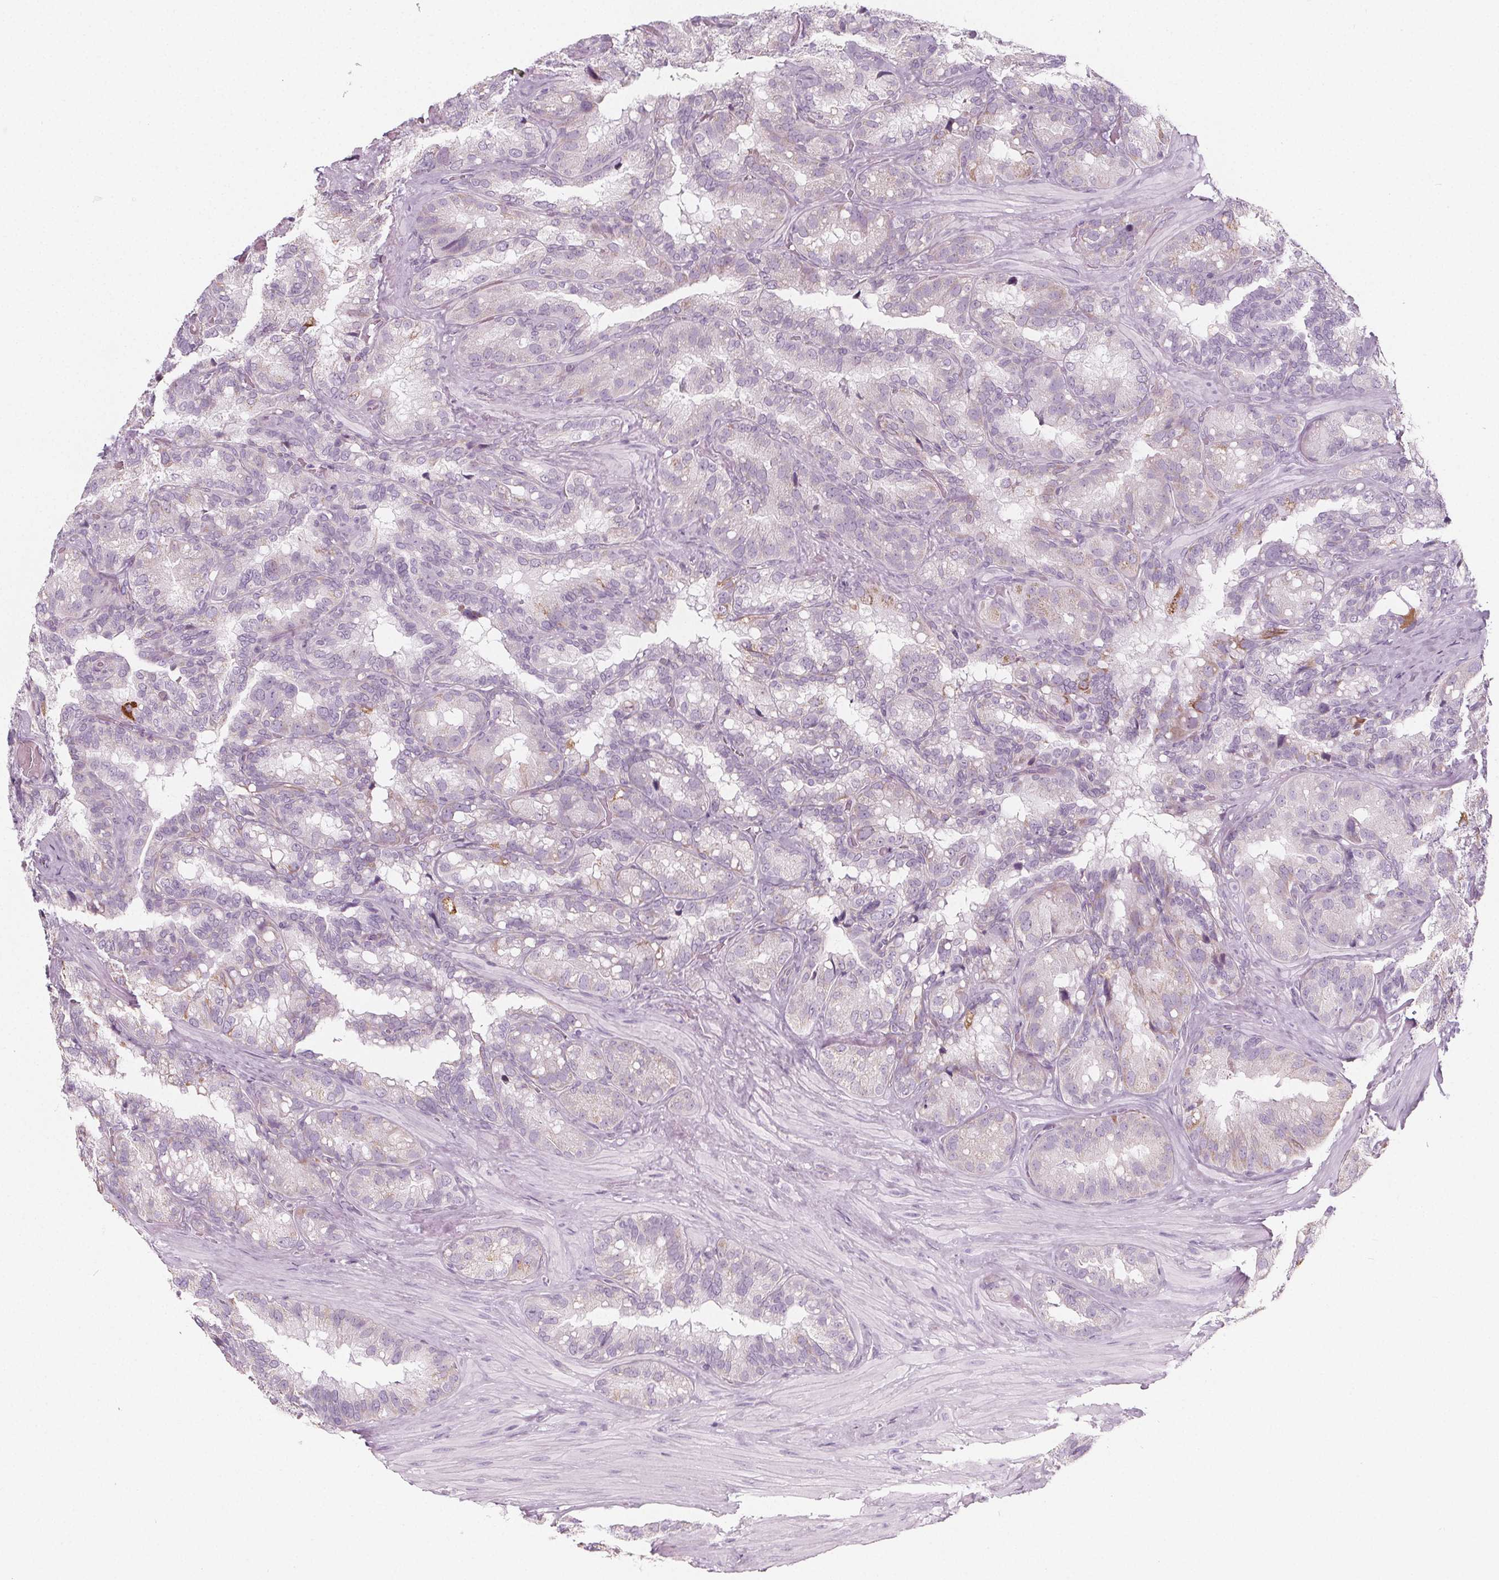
{"staining": {"intensity": "moderate", "quantity": "<25%", "location": "cytoplasmic/membranous"}, "tissue": "seminal vesicle", "cell_type": "Glandular cells", "image_type": "normal", "snomed": [{"axis": "morphology", "description": "Normal tissue, NOS"}, {"axis": "topography", "description": "Seminal veicle"}], "caption": "Immunohistochemical staining of benign seminal vesicle displays low levels of moderate cytoplasmic/membranous staining in approximately <25% of glandular cells.", "gene": "IL17C", "patient": {"sex": "male", "age": 60}}